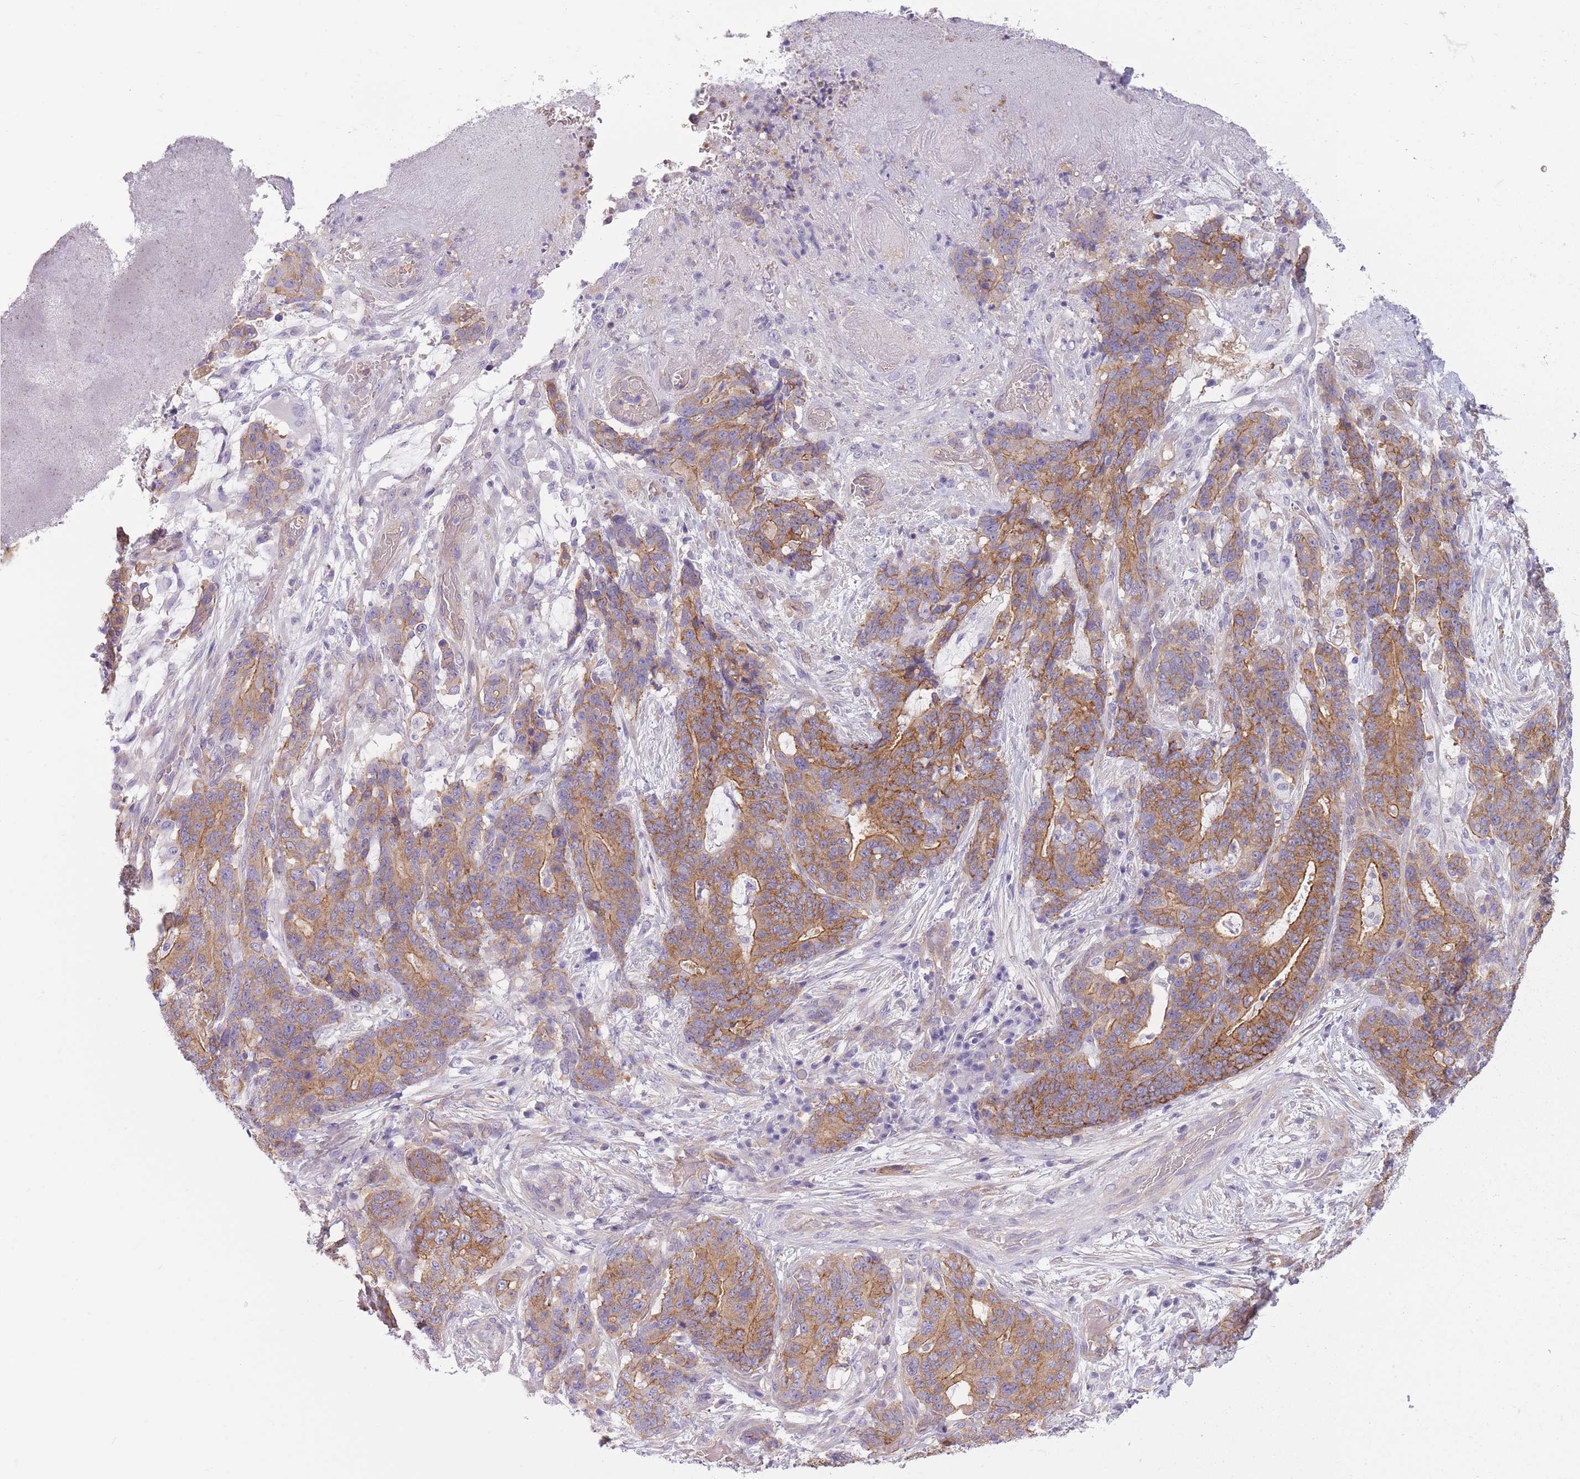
{"staining": {"intensity": "moderate", "quantity": ">75%", "location": "cytoplasmic/membranous"}, "tissue": "stomach cancer", "cell_type": "Tumor cells", "image_type": "cancer", "snomed": [{"axis": "morphology", "description": "Normal tissue, NOS"}, {"axis": "morphology", "description": "Adenocarcinoma, NOS"}, {"axis": "topography", "description": "Stomach"}], "caption": "This is an image of immunohistochemistry (IHC) staining of stomach cancer, which shows moderate expression in the cytoplasmic/membranous of tumor cells.", "gene": "ADD1", "patient": {"sex": "female", "age": 64}}